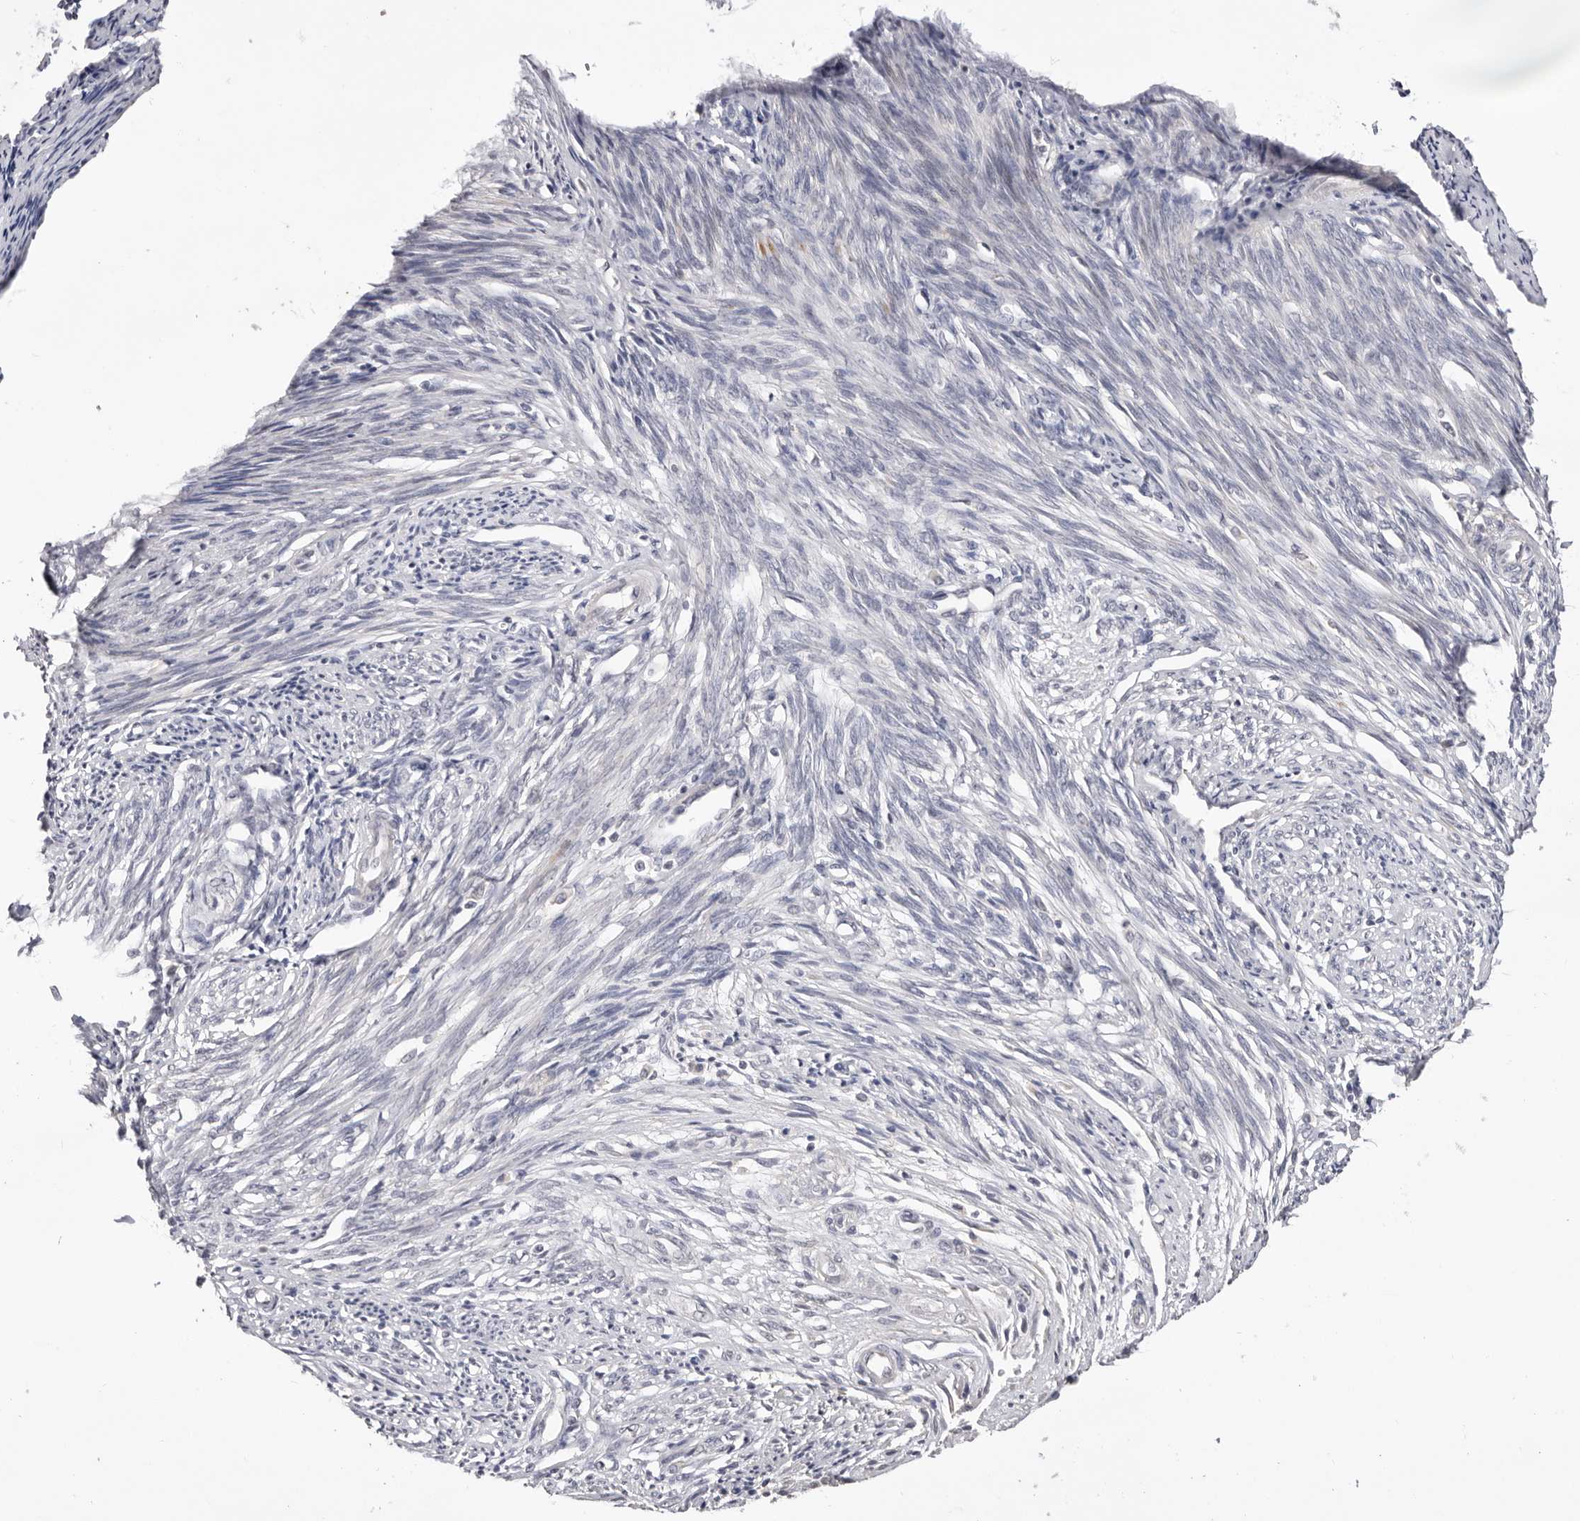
{"staining": {"intensity": "negative", "quantity": "none", "location": "none"}, "tissue": "endometrium", "cell_type": "Cells in endometrial stroma", "image_type": "normal", "snomed": [{"axis": "morphology", "description": "Normal tissue, NOS"}, {"axis": "topography", "description": "Endometrium"}], "caption": "Immunohistochemistry photomicrograph of normal endometrium stained for a protein (brown), which demonstrates no staining in cells in endometrial stroma. (DAB (3,3'-diaminobenzidine) immunohistochemistry (IHC) visualized using brightfield microscopy, high magnification).", "gene": "DOP1A", "patient": {"sex": "female", "age": 56}}